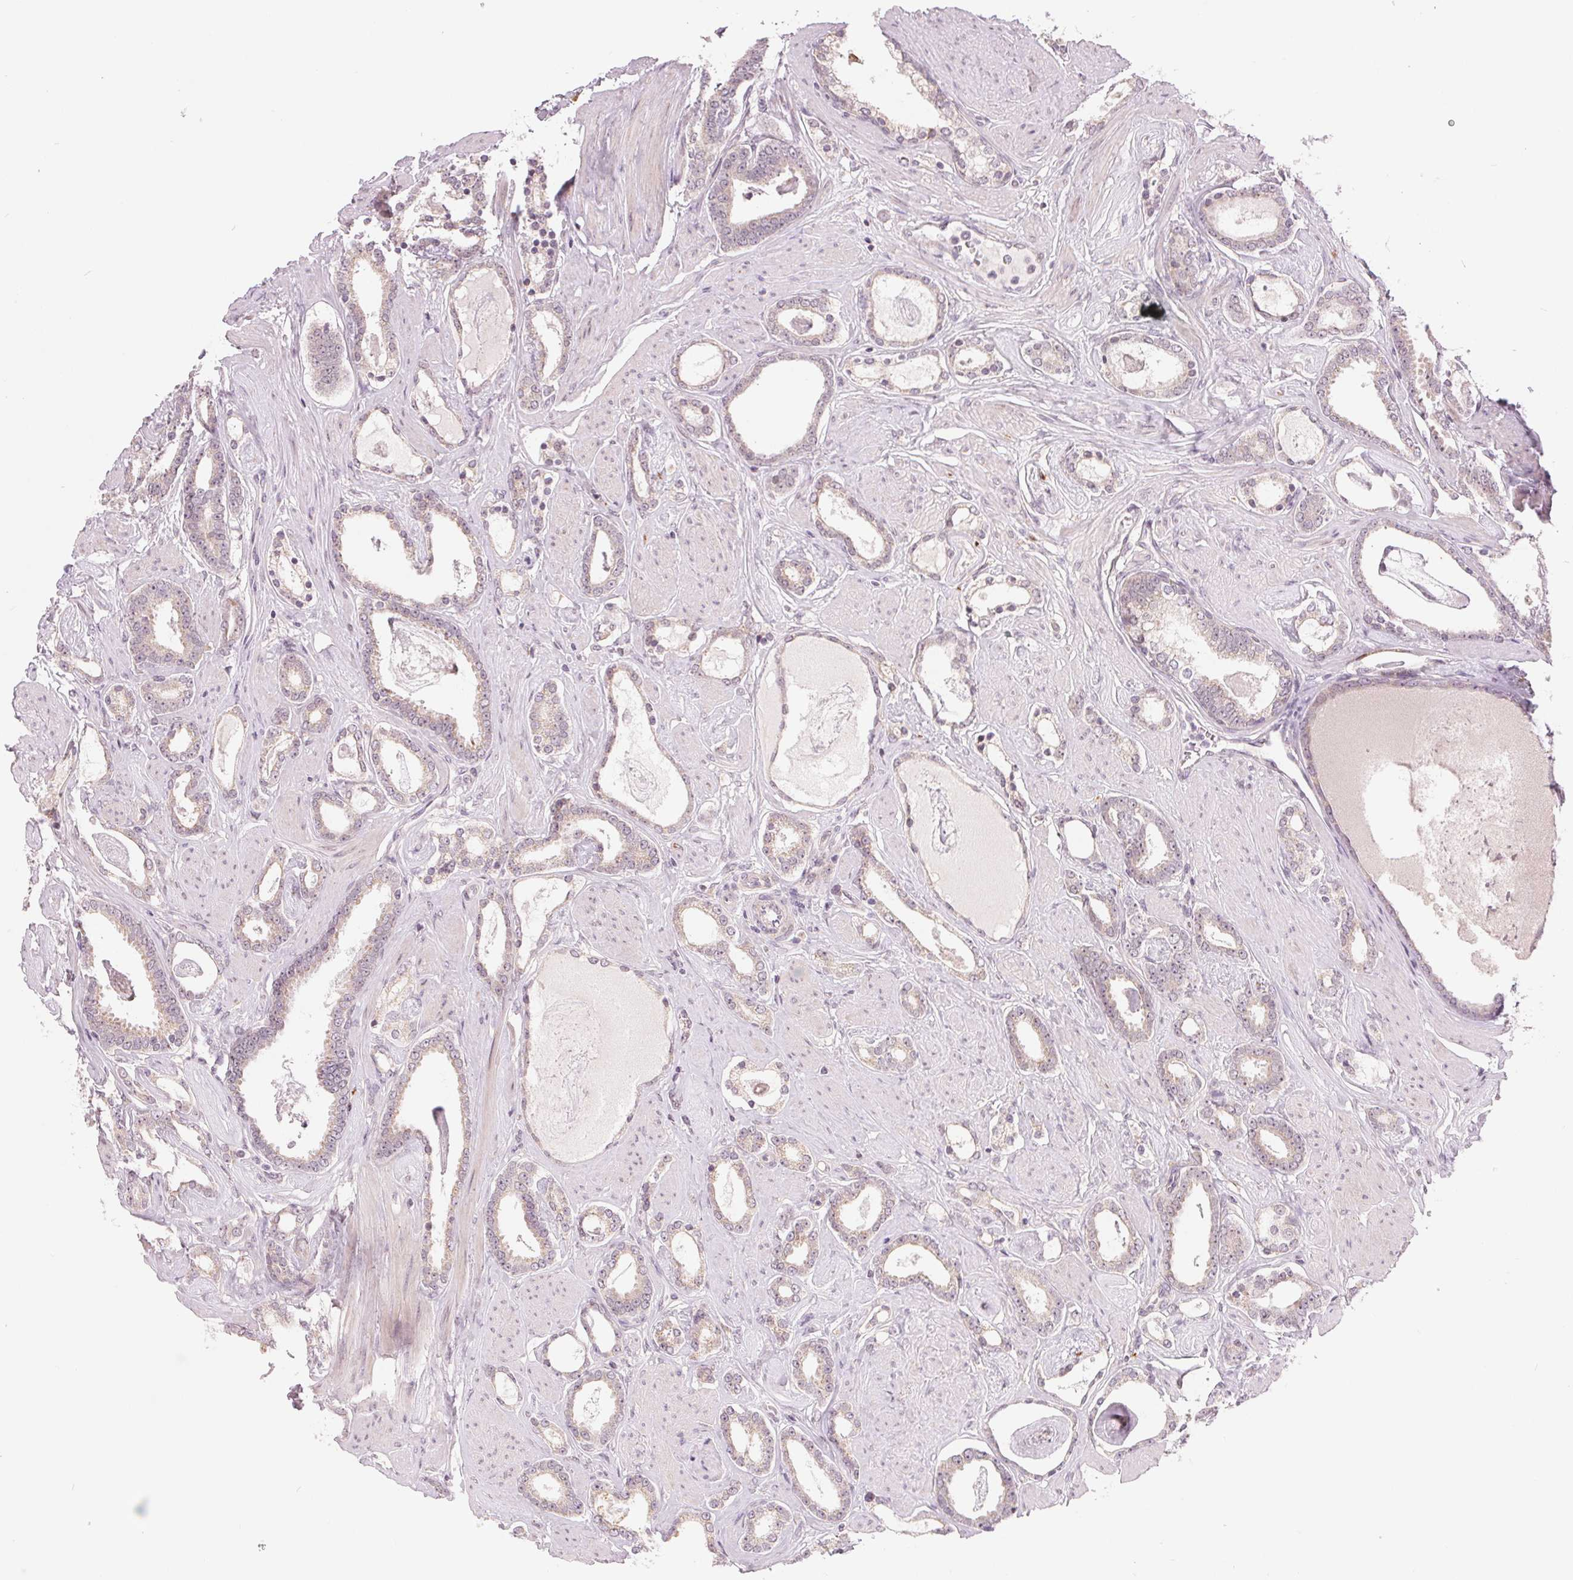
{"staining": {"intensity": "weak", "quantity": "25%-75%", "location": "cytoplasmic/membranous"}, "tissue": "prostate cancer", "cell_type": "Tumor cells", "image_type": "cancer", "snomed": [{"axis": "morphology", "description": "Adenocarcinoma, High grade"}, {"axis": "topography", "description": "Prostate"}], "caption": "Human adenocarcinoma (high-grade) (prostate) stained with a brown dye demonstrates weak cytoplasmic/membranous positive positivity in approximately 25%-75% of tumor cells.", "gene": "ARHGAP32", "patient": {"sex": "male", "age": 63}}